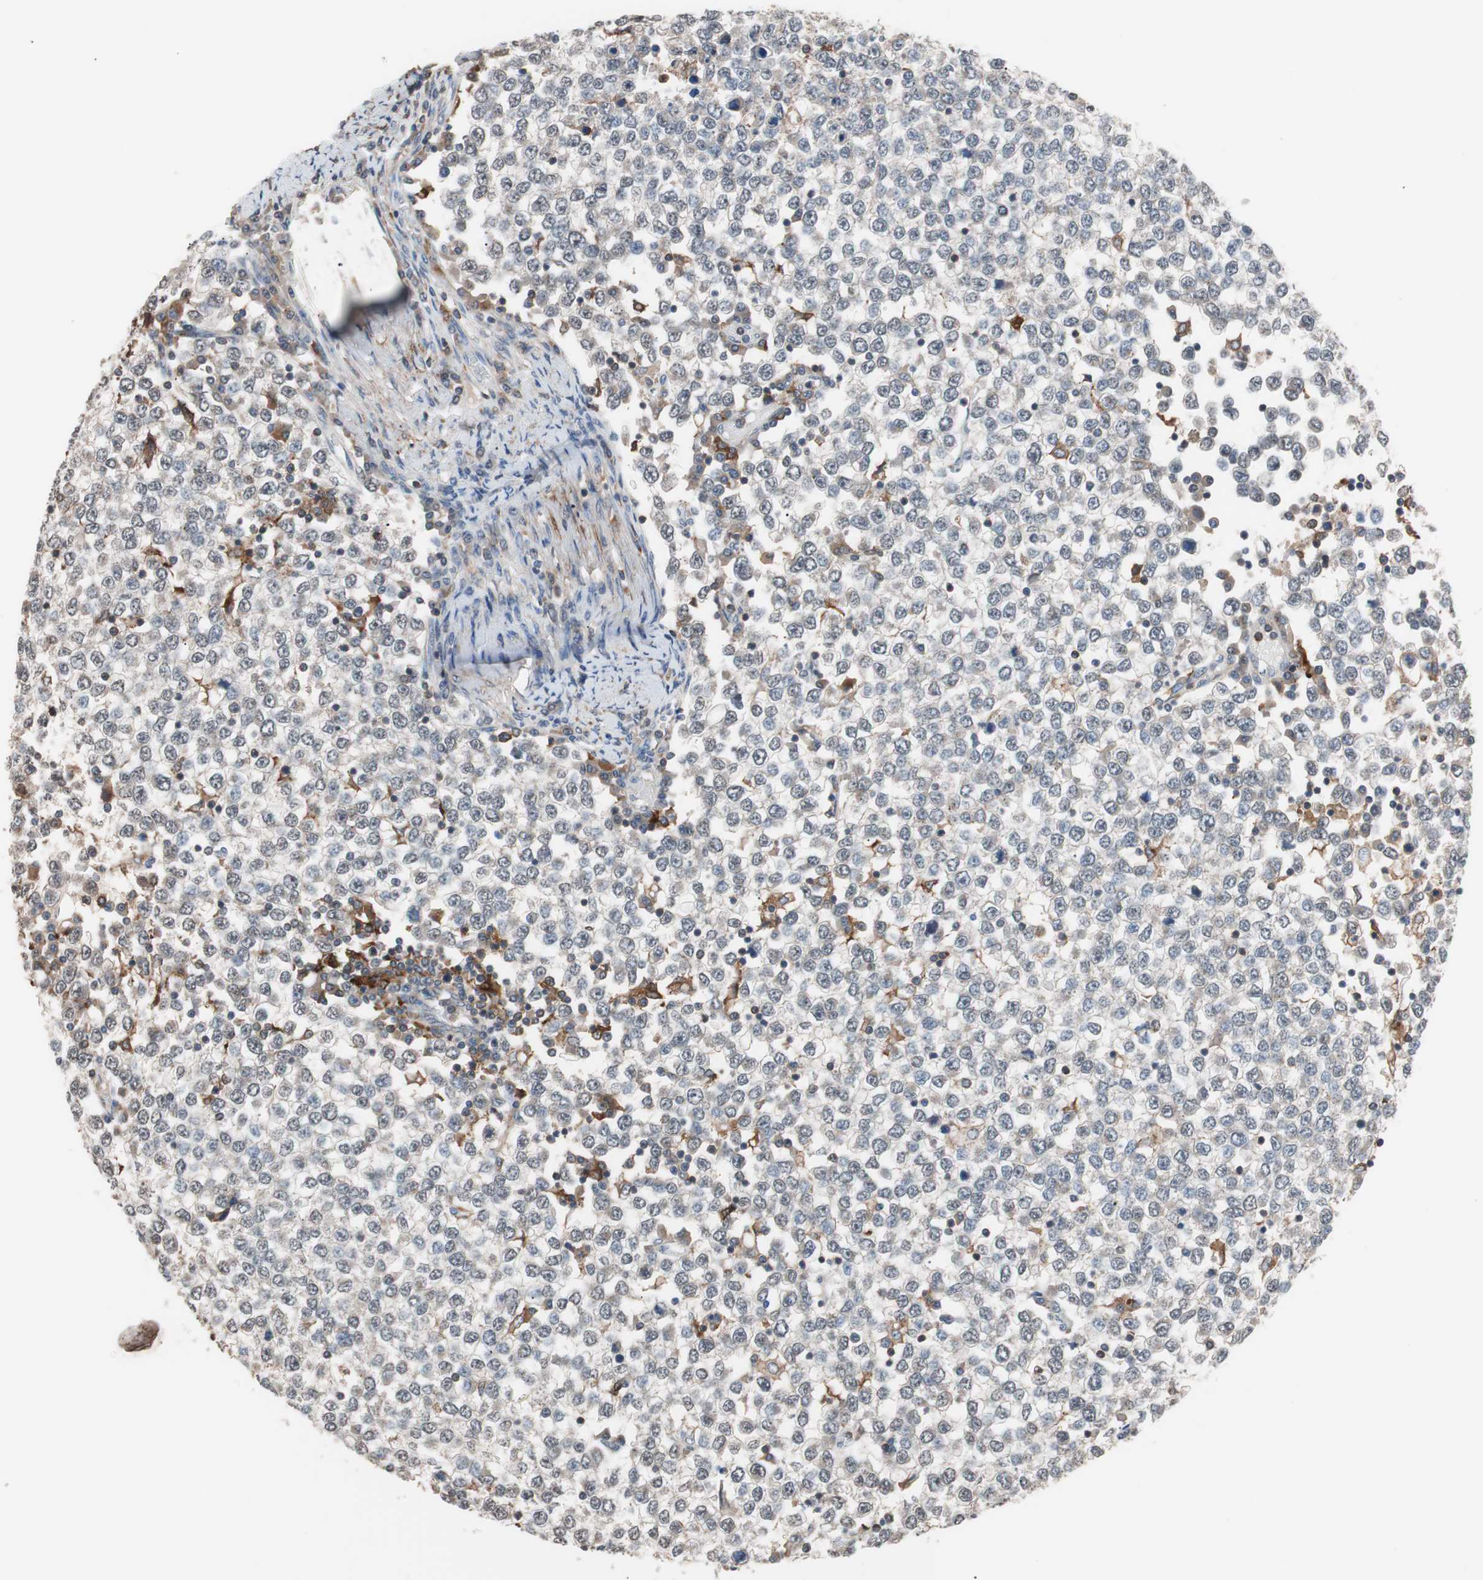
{"staining": {"intensity": "weak", "quantity": "<25%", "location": "cytoplasmic/membranous"}, "tissue": "testis cancer", "cell_type": "Tumor cells", "image_type": "cancer", "snomed": [{"axis": "morphology", "description": "Seminoma, NOS"}, {"axis": "topography", "description": "Testis"}], "caption": "Photomicrograph shows no protein expression in tumor cells of testis cancer tissue.", "gene": "LITAF", "patient": {"sex": "male", "age": 65}}